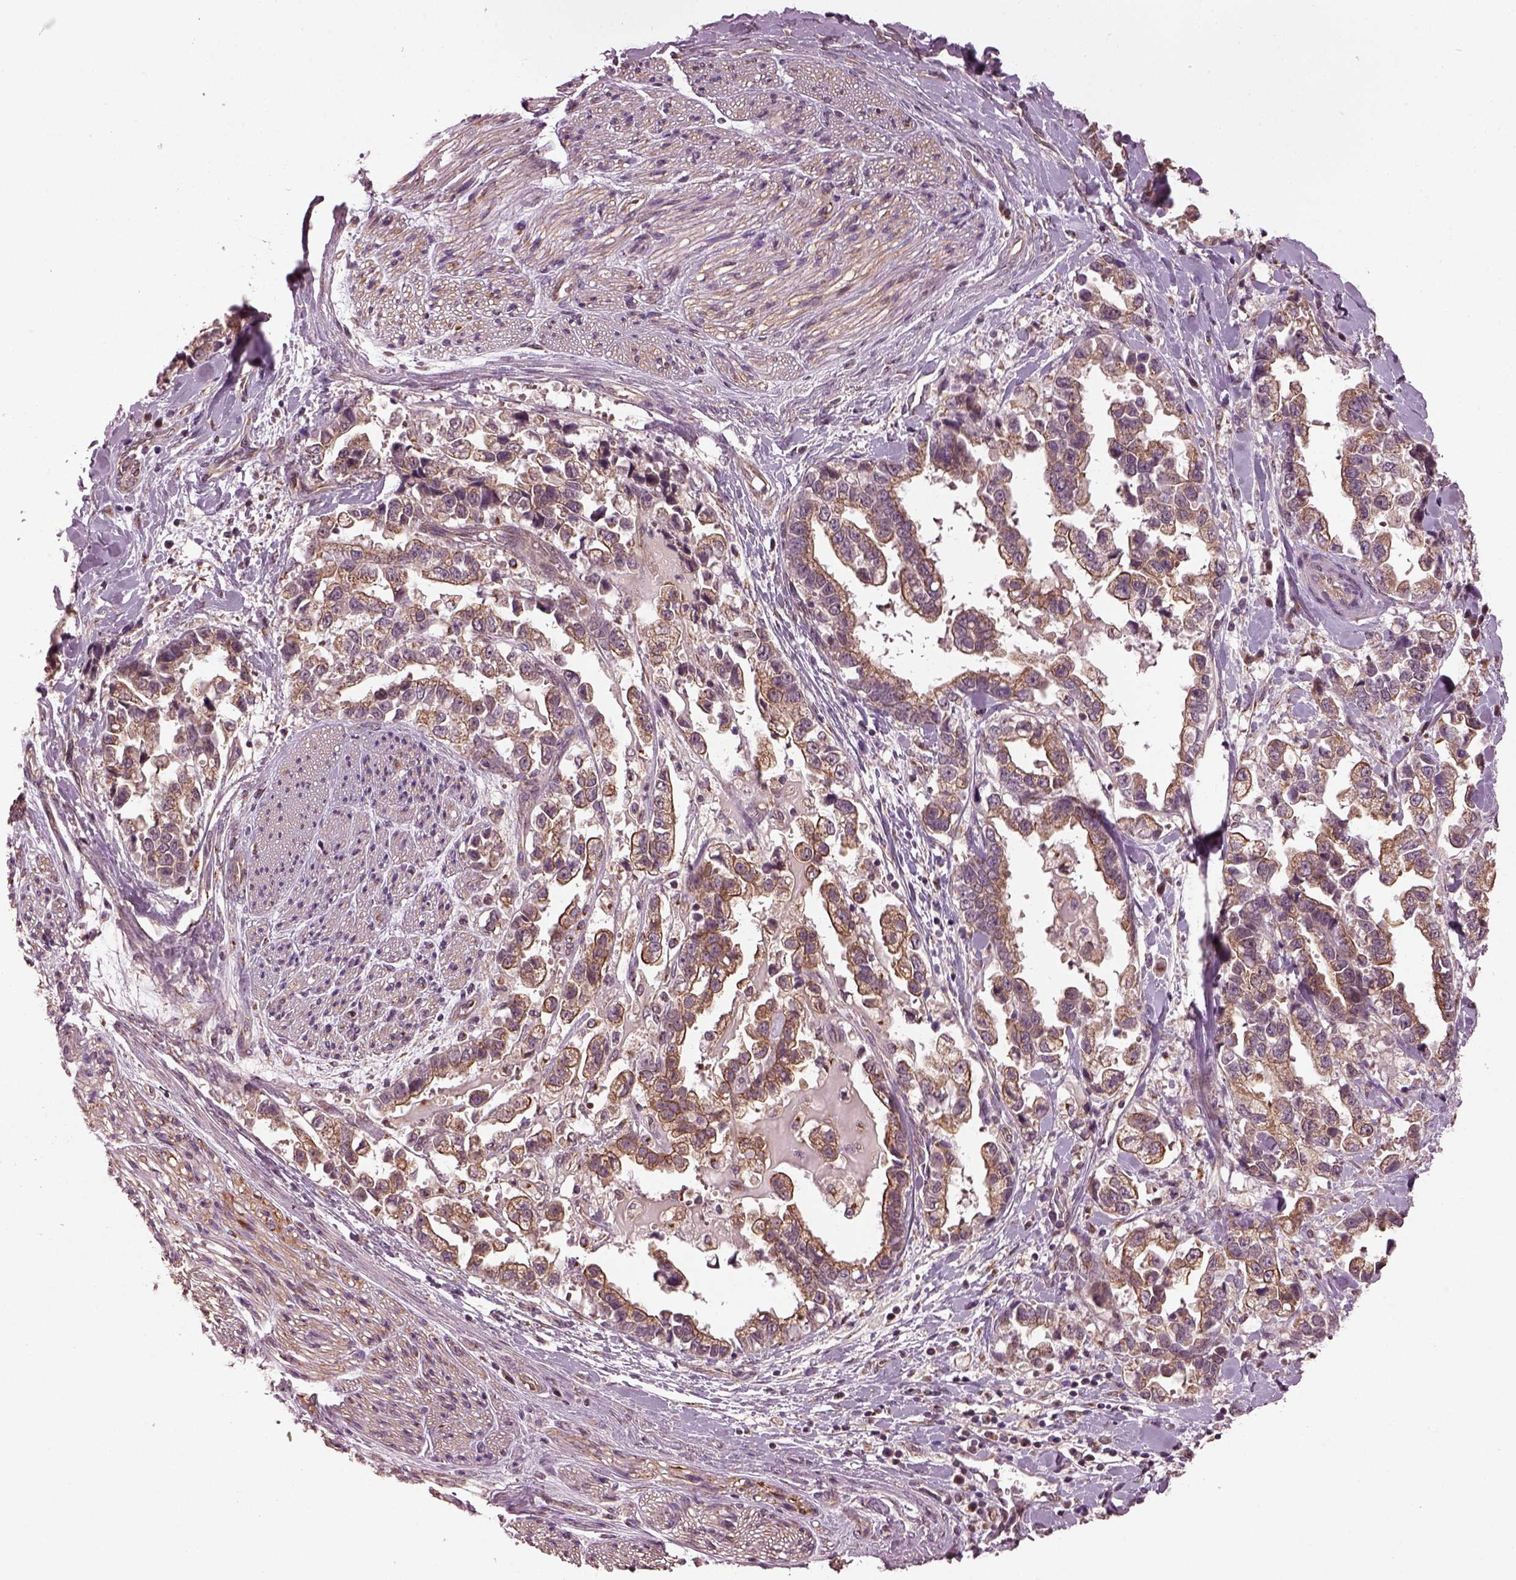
{"staining": {"intensity": "moderate", "quantity": "25%-75%", "location": "cytoplasmic/membranous"}, "tissue": "stomach cancer", "cell_type": "Tumor cells", "image_type": "cancer", "snomed": [{"axis": "morphology", "description": "Adenocarcinoma, NOS"}, {"axis": "topography", "description": "Stomach"}], "caption": "Protein expression analysis of stomach cancer (adenocarcinoma) displays moderate cytoplasmic/membranous staining in approximately 25%-75% of tumor cells. Ihc stains the protein of interest in brown and the nuclei are stained blue.", "gene": "RUFY3", "patient": {"sex": "male", "age": 59}}